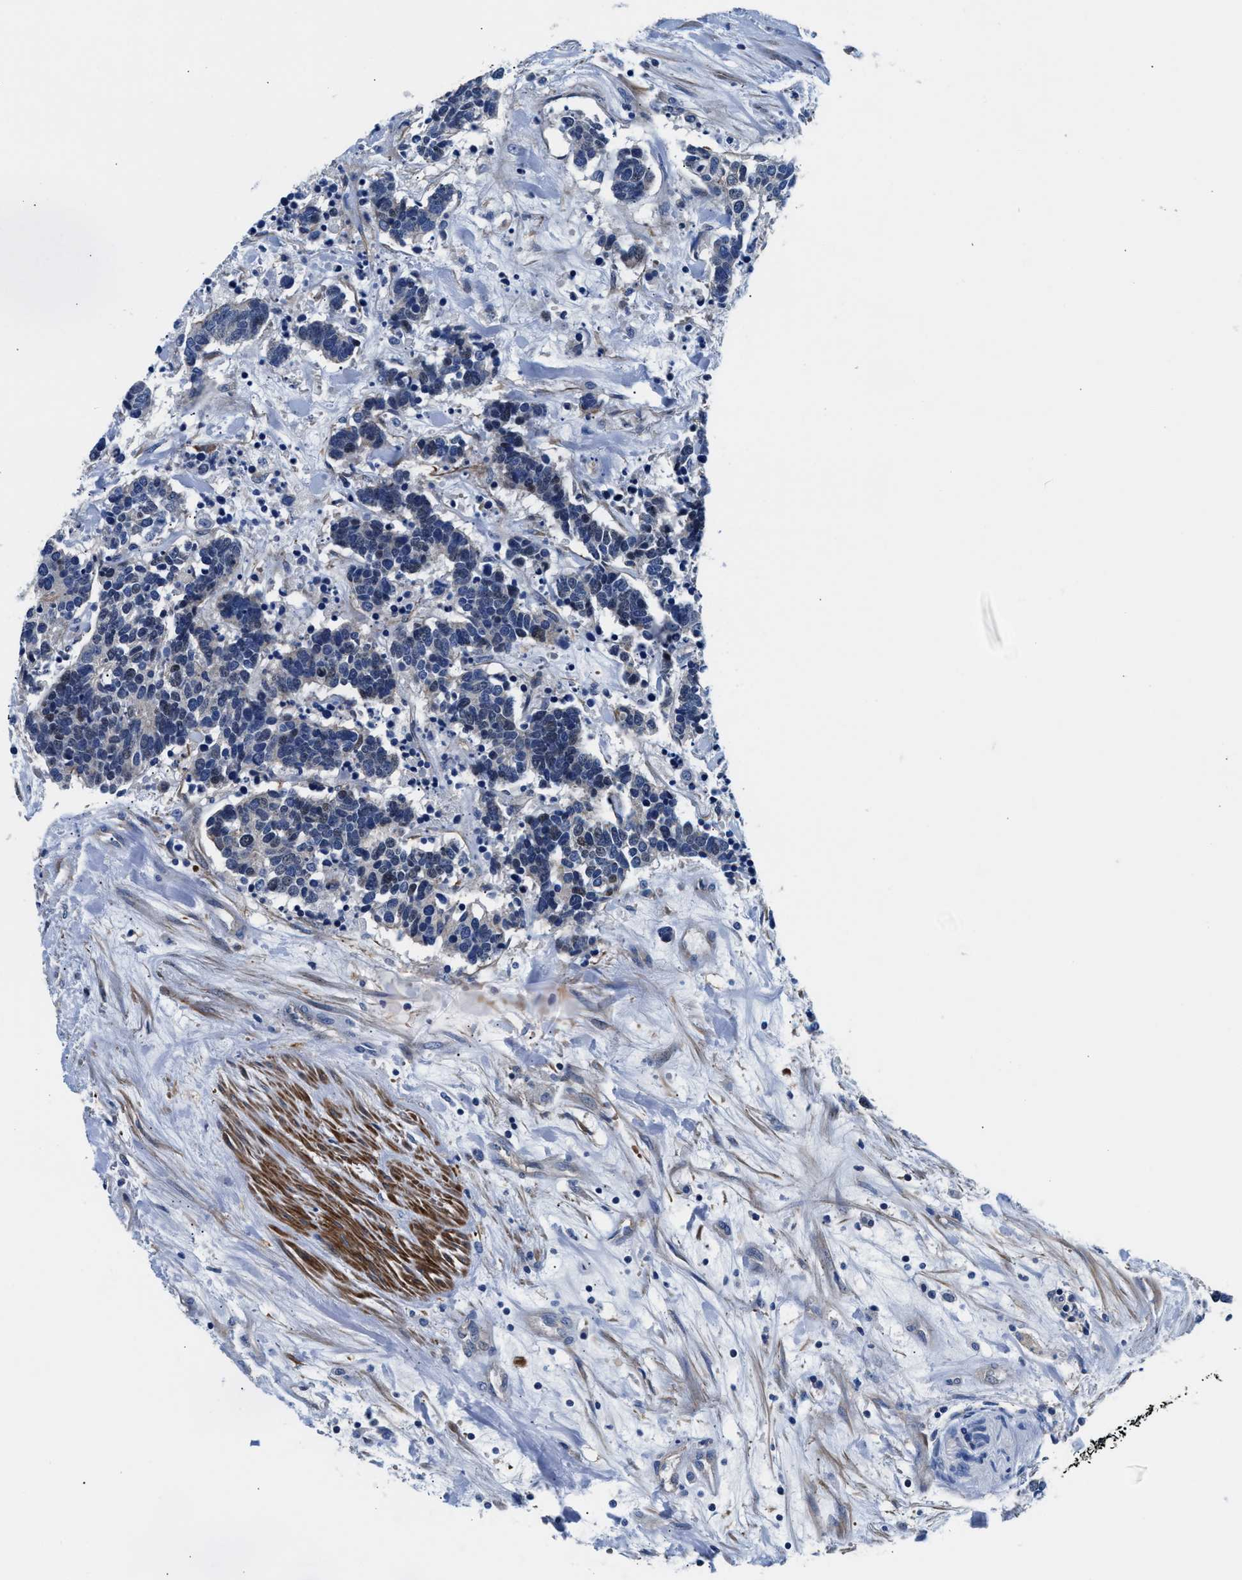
{"staining": {"intensity": "weak", "quantity": "<25%", "location": "cytoplasmic/membranous"}, "tissue": "carcinoid", "cell_type": "Tumor cells", "image_type": "cancer", "snomed": [{"axis": "morphology", "description": "Carcinoma, NOS"}, {"axis": "morphology", "description": "Carcinoid, malignant, NOS"}, {"axis": "topography", "description": "Urinary bladder"}], "caption": "An IHC image of carcinoma is shown. There is no staining in tumor cells of carcinoma.", "gene": "PARG", "patient": {"sex": "male", "age": 57}}